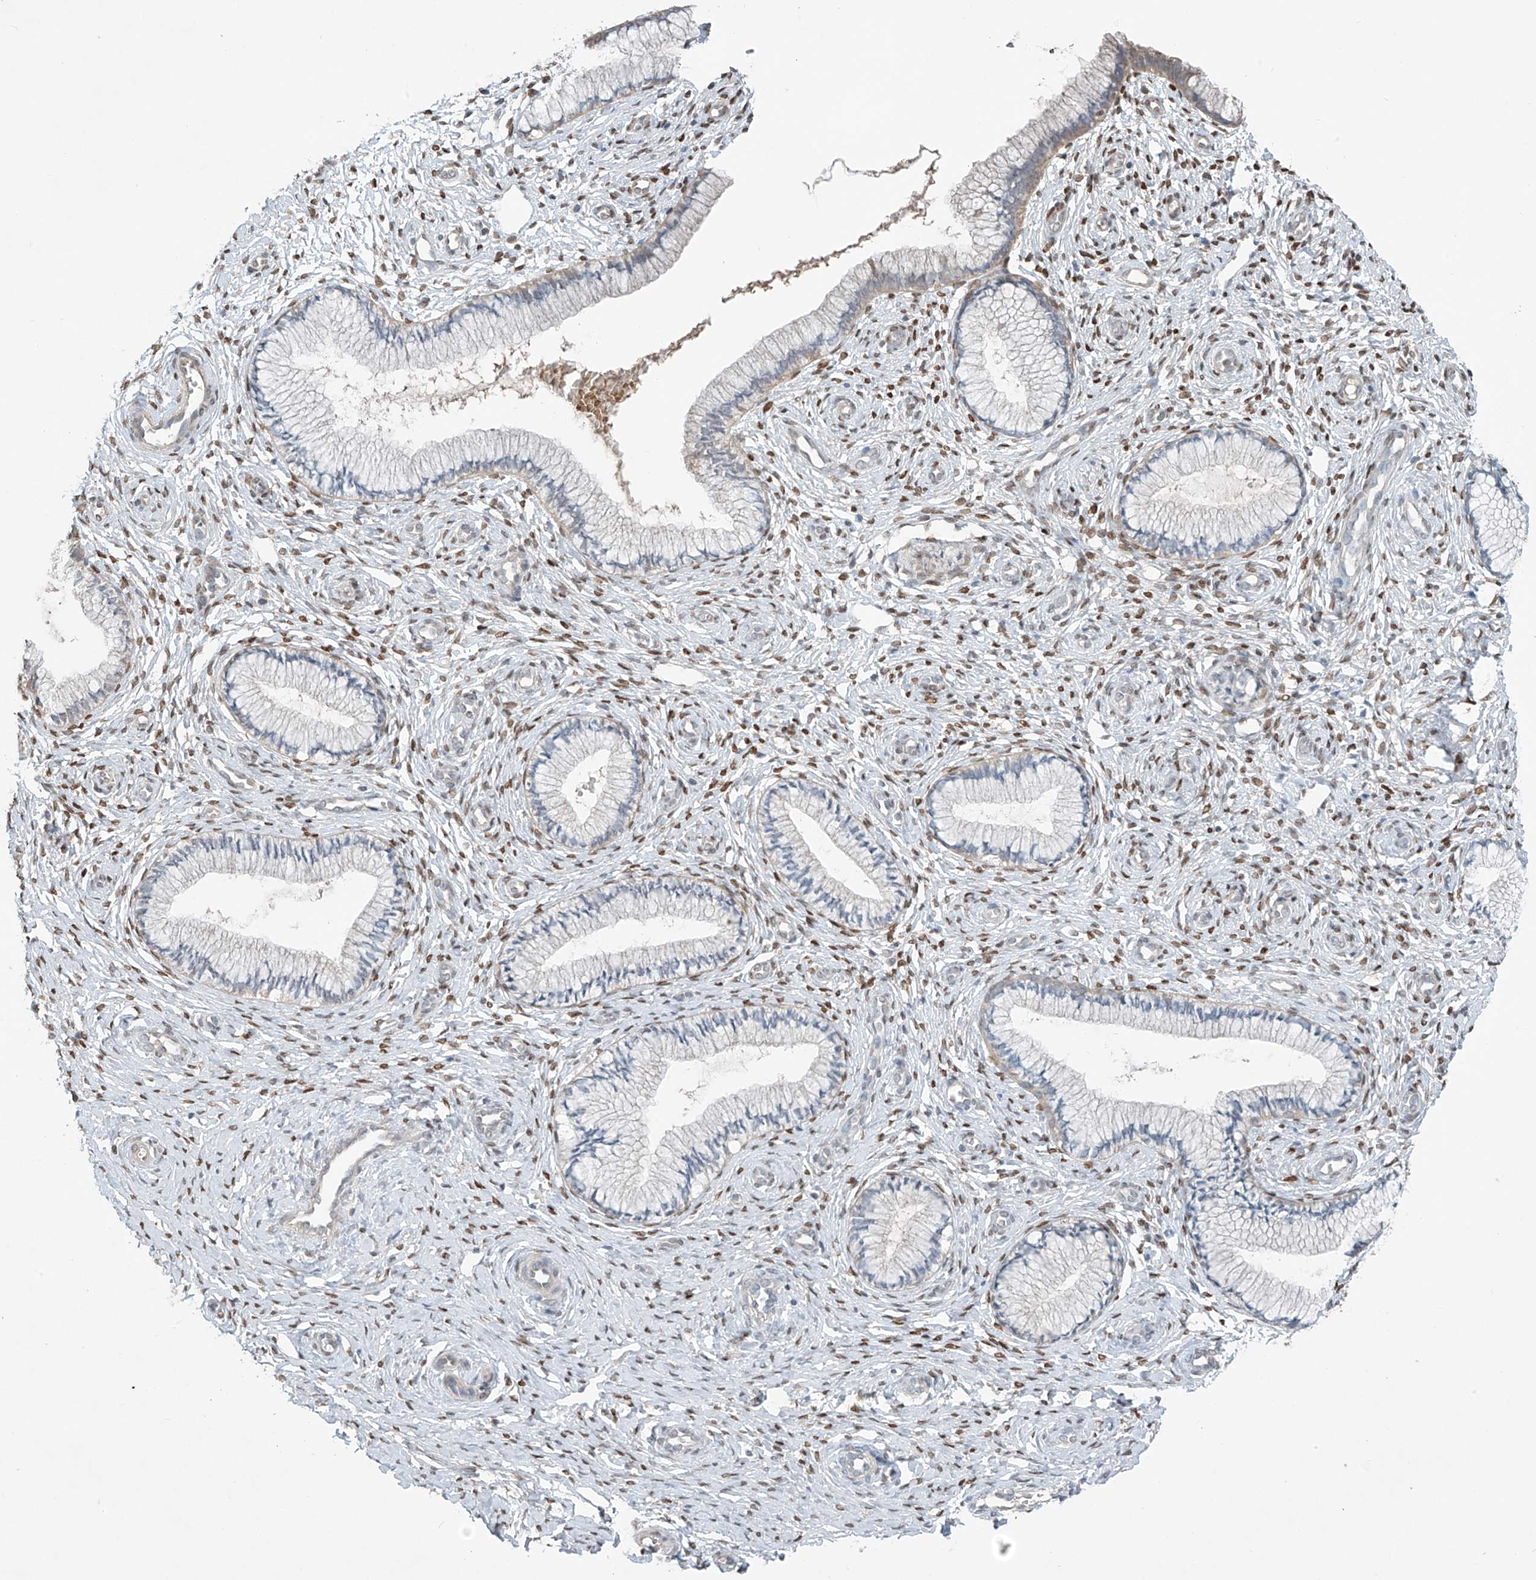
{"staining": {"intensity": "negative", "quantity": "none", "location": "none"}, "tissue": "cervix", "cell_type": "Glandular cells", "image_type": "normal", "snomed": [{"axis": "morphology", "description": "Normal tissue, NOS"}, {"axis": "topography", "description": "Cervix"}], "caption": "IHC of unremarkable human cervix reveals no positivity in glandular cells.", "gene": "HOXA11", "patient": {"sex": "female", "age": 27}}